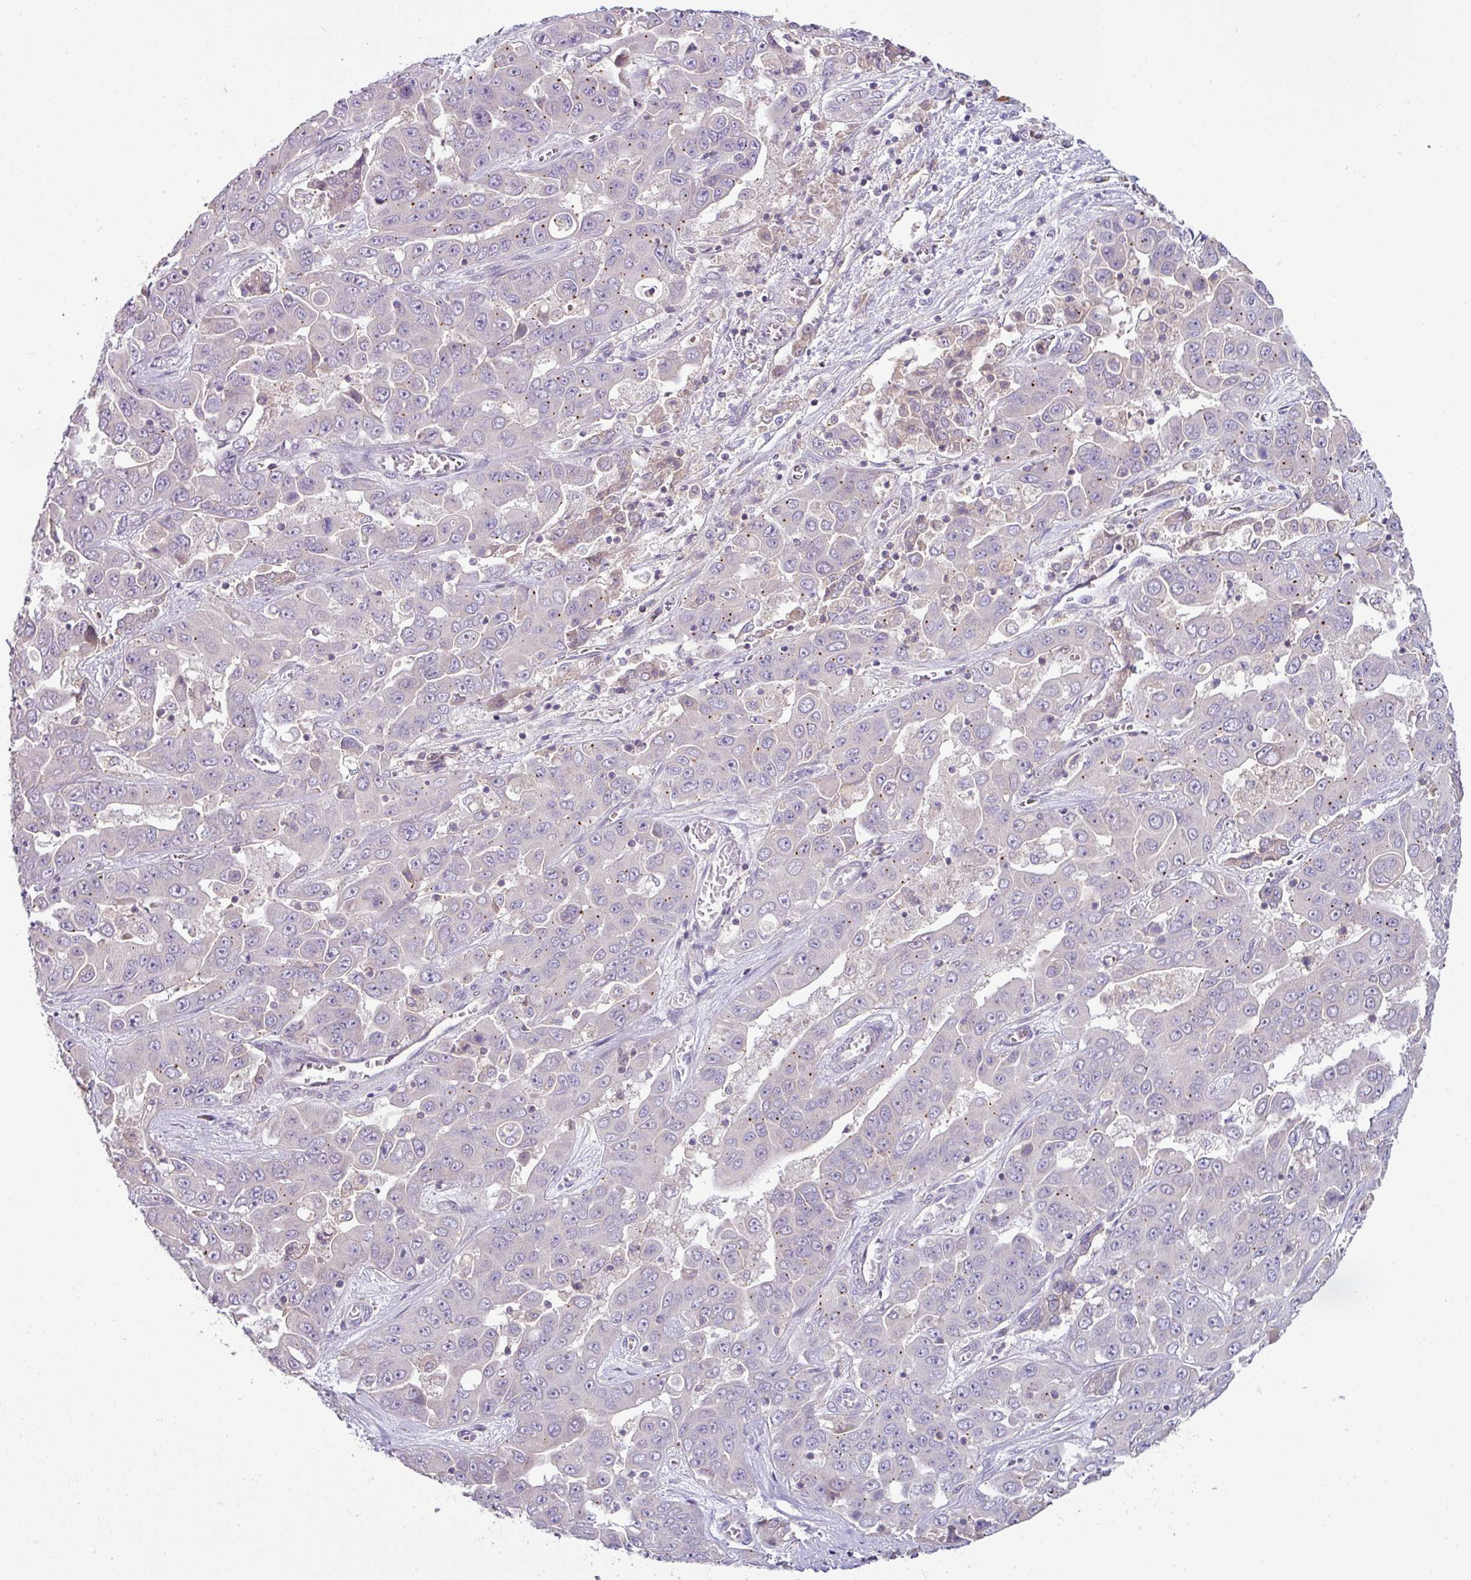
{"staining": {"intensity": "negative", "quantity": "none", "location": "none"}, "tissue": "liver cancer", "cell_type": "Tumor cells", "image_type": "cancer", "snomed": [{"axis": "morphology", "description": "Cholangiocarcinoma"}, {"axis": "topography", "description": "Liver"}], "caption": "High power microscopy histopathology image of an immunohistochemistry micrograph of cholangiocarcinoma (liver), revealing no significant expression in tumor cells.", "gene": "SLAMF6", "patient": {"sex": "female", "age": 52}}